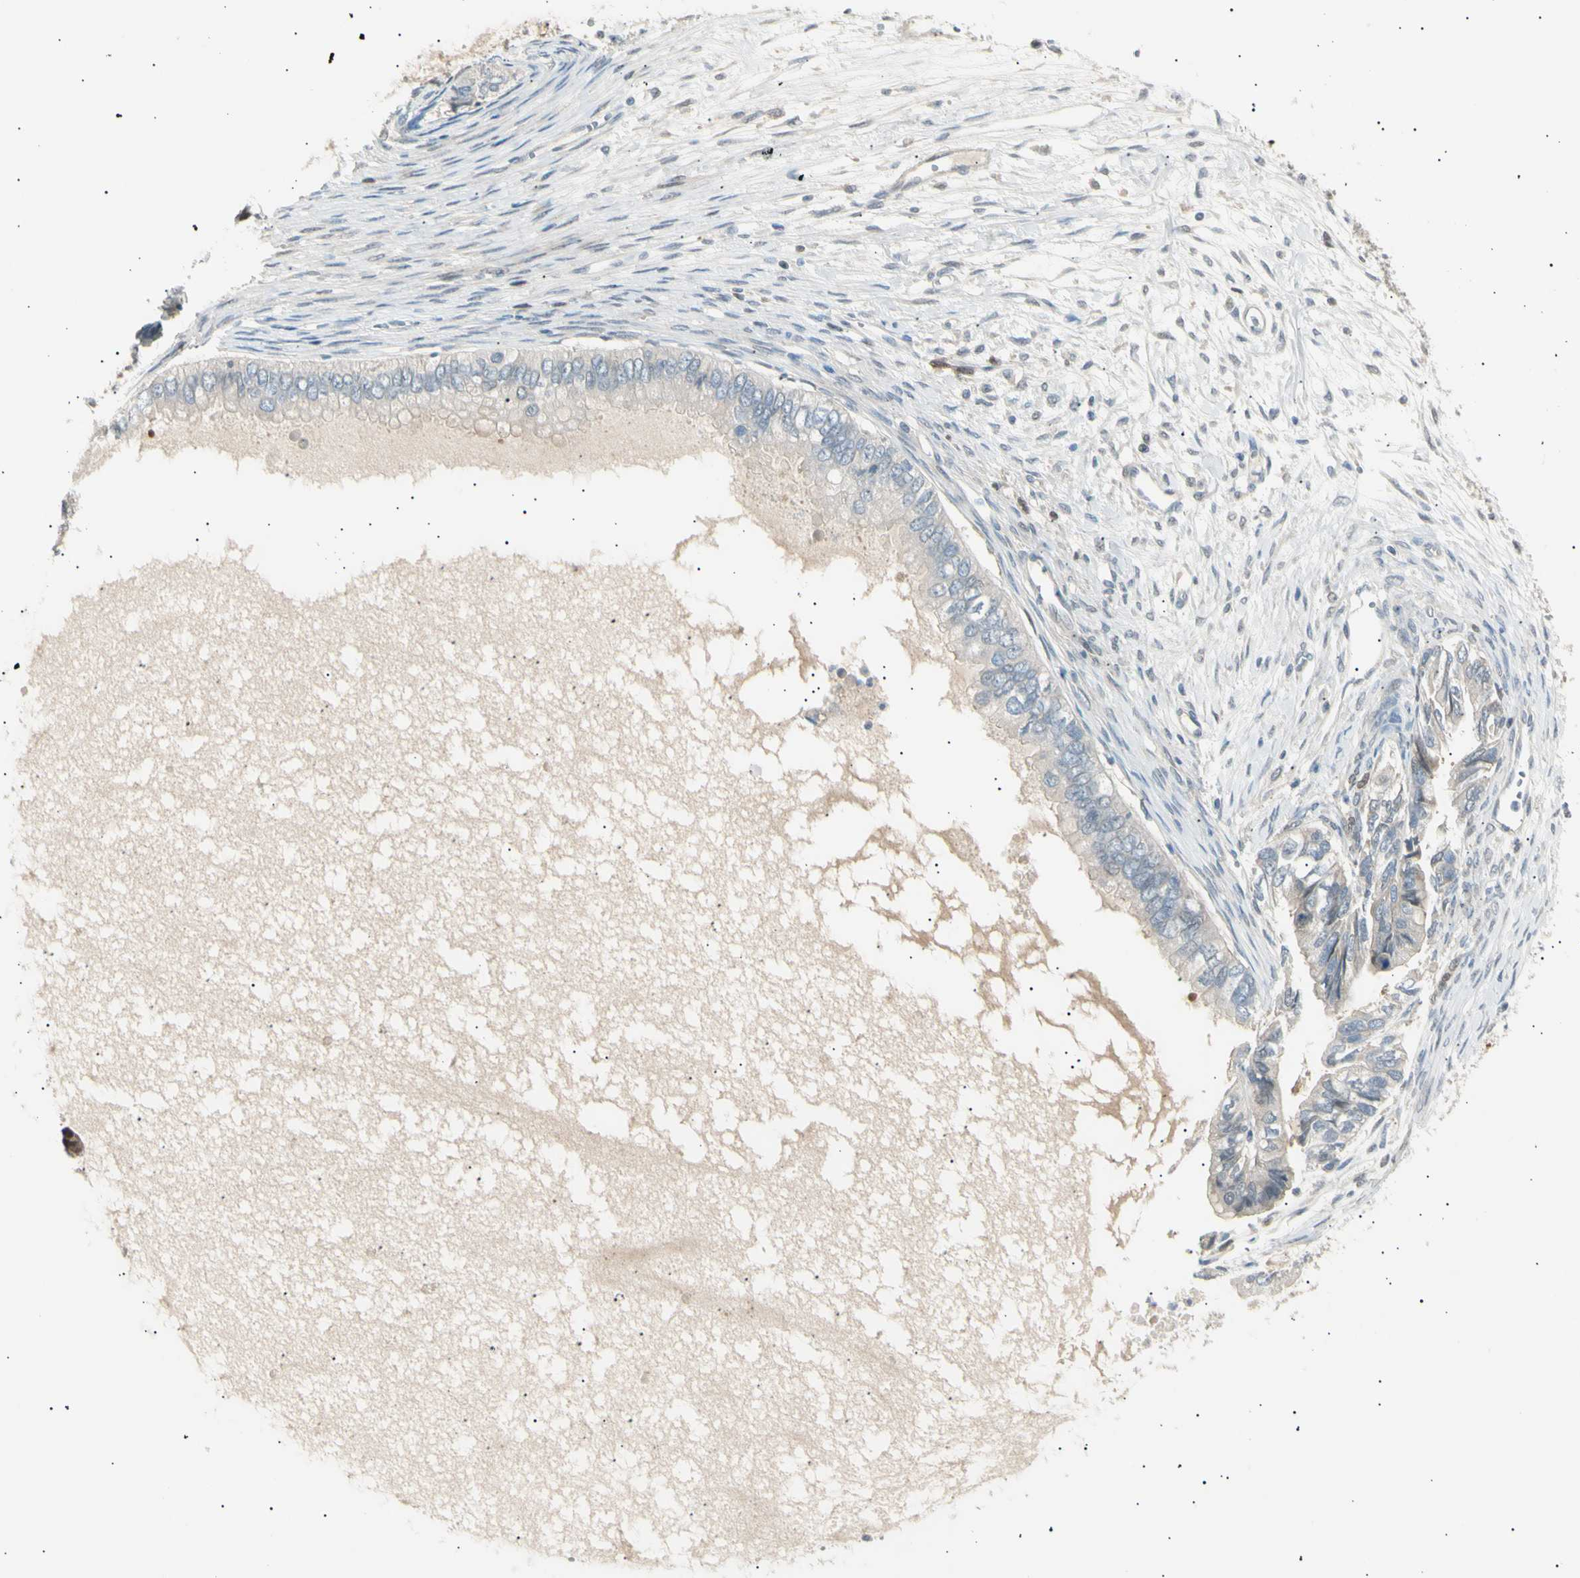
{"staining": {"intensity": "weak", "quantity": "25%-75%", "location": "cytoplasmic/membranous"}, "tissue": "ovarian cancer", "cell_type": "Tumor cells", "image_type": "cancer", "snomed": [{"axis": "morphology", "description": "Cystadenocarcinoma, mucinous, NOS"}, {"axis": "topography", "description": "Ovary"}], "caption": "Tumor cells reveal low levels of weak cytoplasmic/membranous positivity in approximately 25%-75% of cells in human ovarian mucinous cystadenocarcinoma.", "gene": "LHPP", "patient": {"sex": "female", "age": 80}}